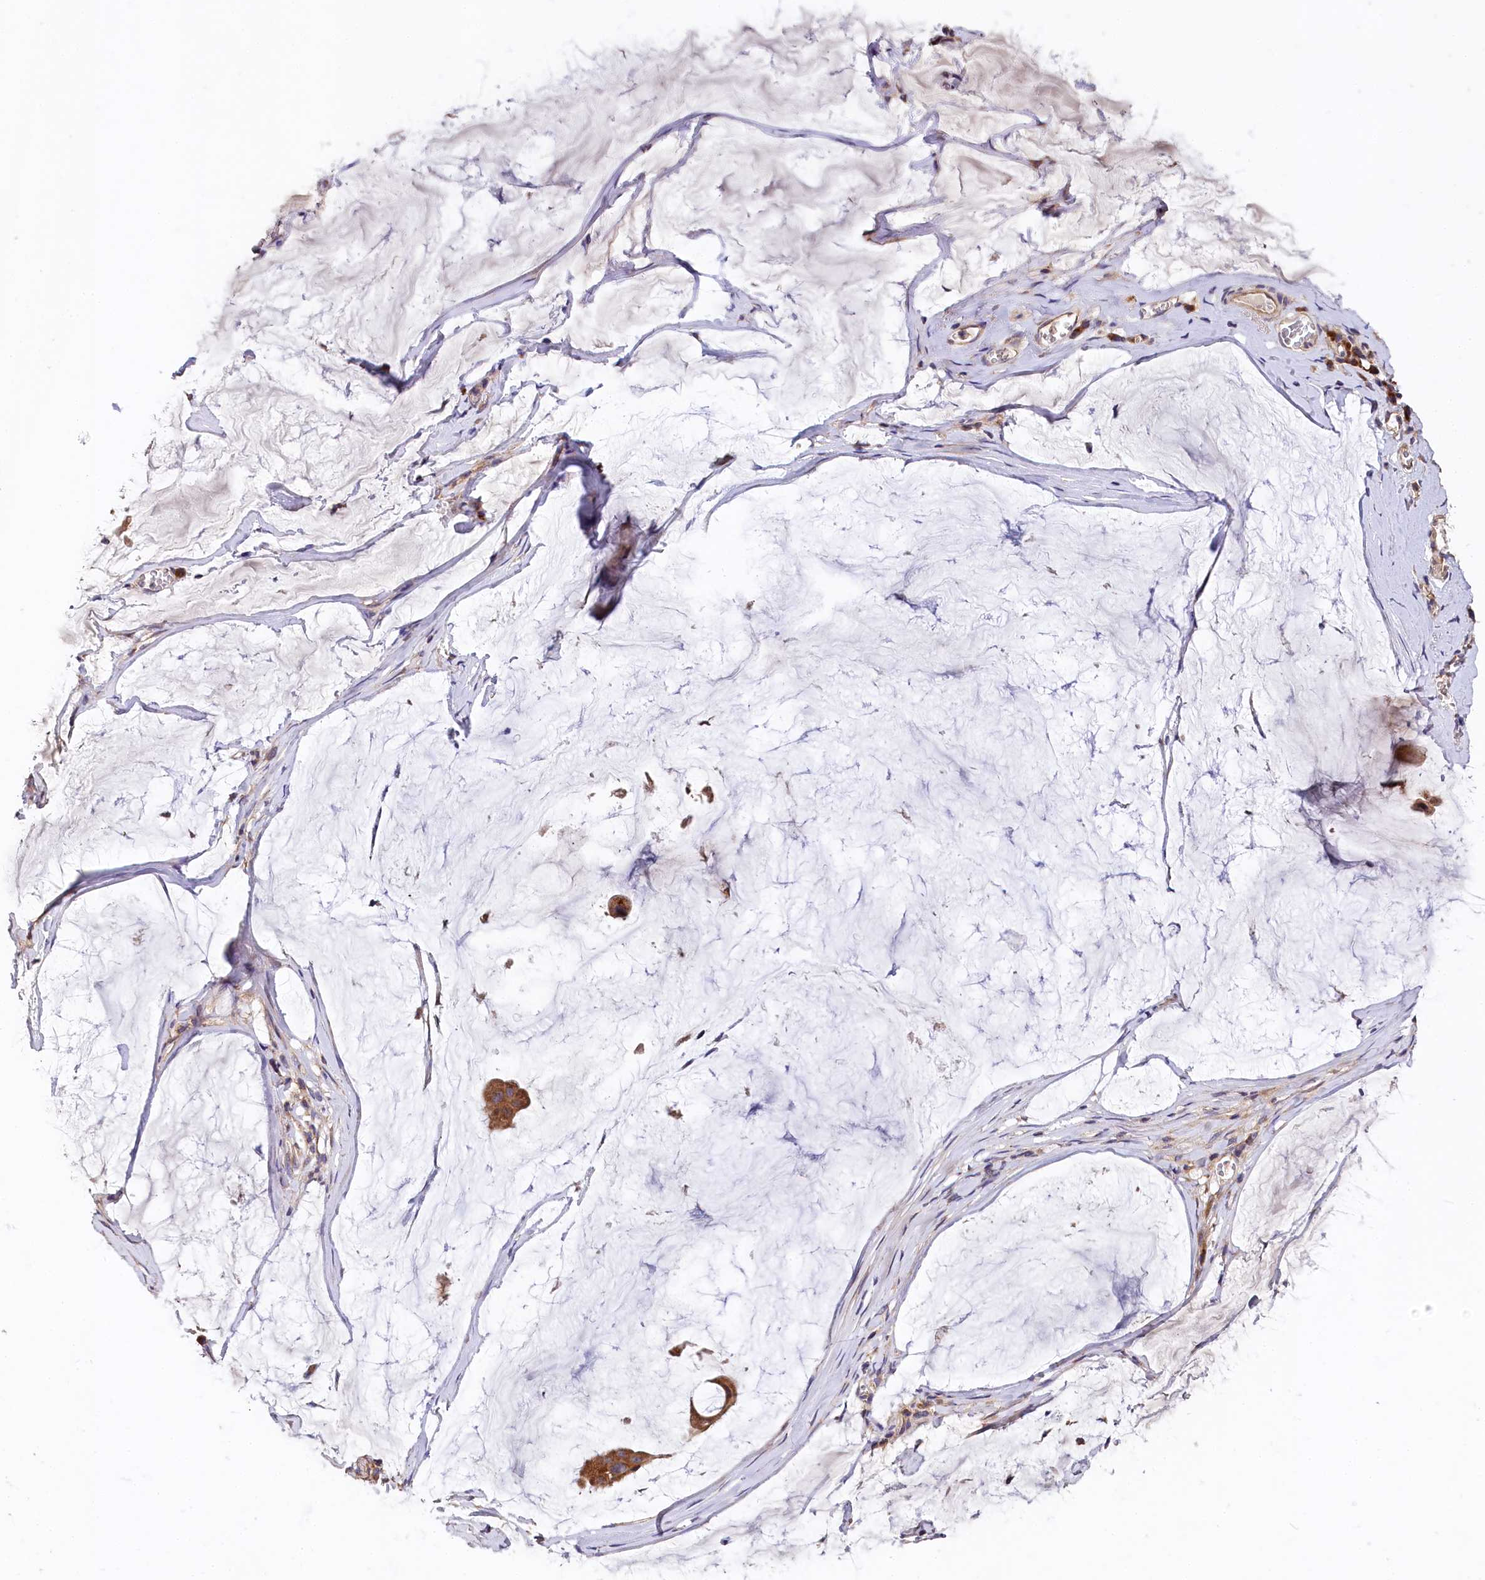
{"staining": {"intensity": "strong", "quantity": ">75%", "location": "cytoplasmic/membranous"}, "tissue": "ovarian cancer", "cell_type": "Tumor cells", "image_type": "cancer", "snomed": [{"axis": "morphology", "description": "Cystadenocarcinoma, mucinous, NOS"}, {"axis": "topography", "description": "Ovary"}], "caption": "Immunohistochemistry (IHC) staining of ovarian mucinous cystadenocarcinoma, which shows high levels of strong cytoplasmic/membranous staining in about >75% of tumor cells indicating strong cytoplasmic/membranous protein positivity. The staining was performed using DAB (3,3'-diaminobenzidine) (brown) for protein detection and nuclei were counterstained in hematoxylin (blue).", "gene": "SPRYD3", "patient": {"sex": "female", "age": 73}}